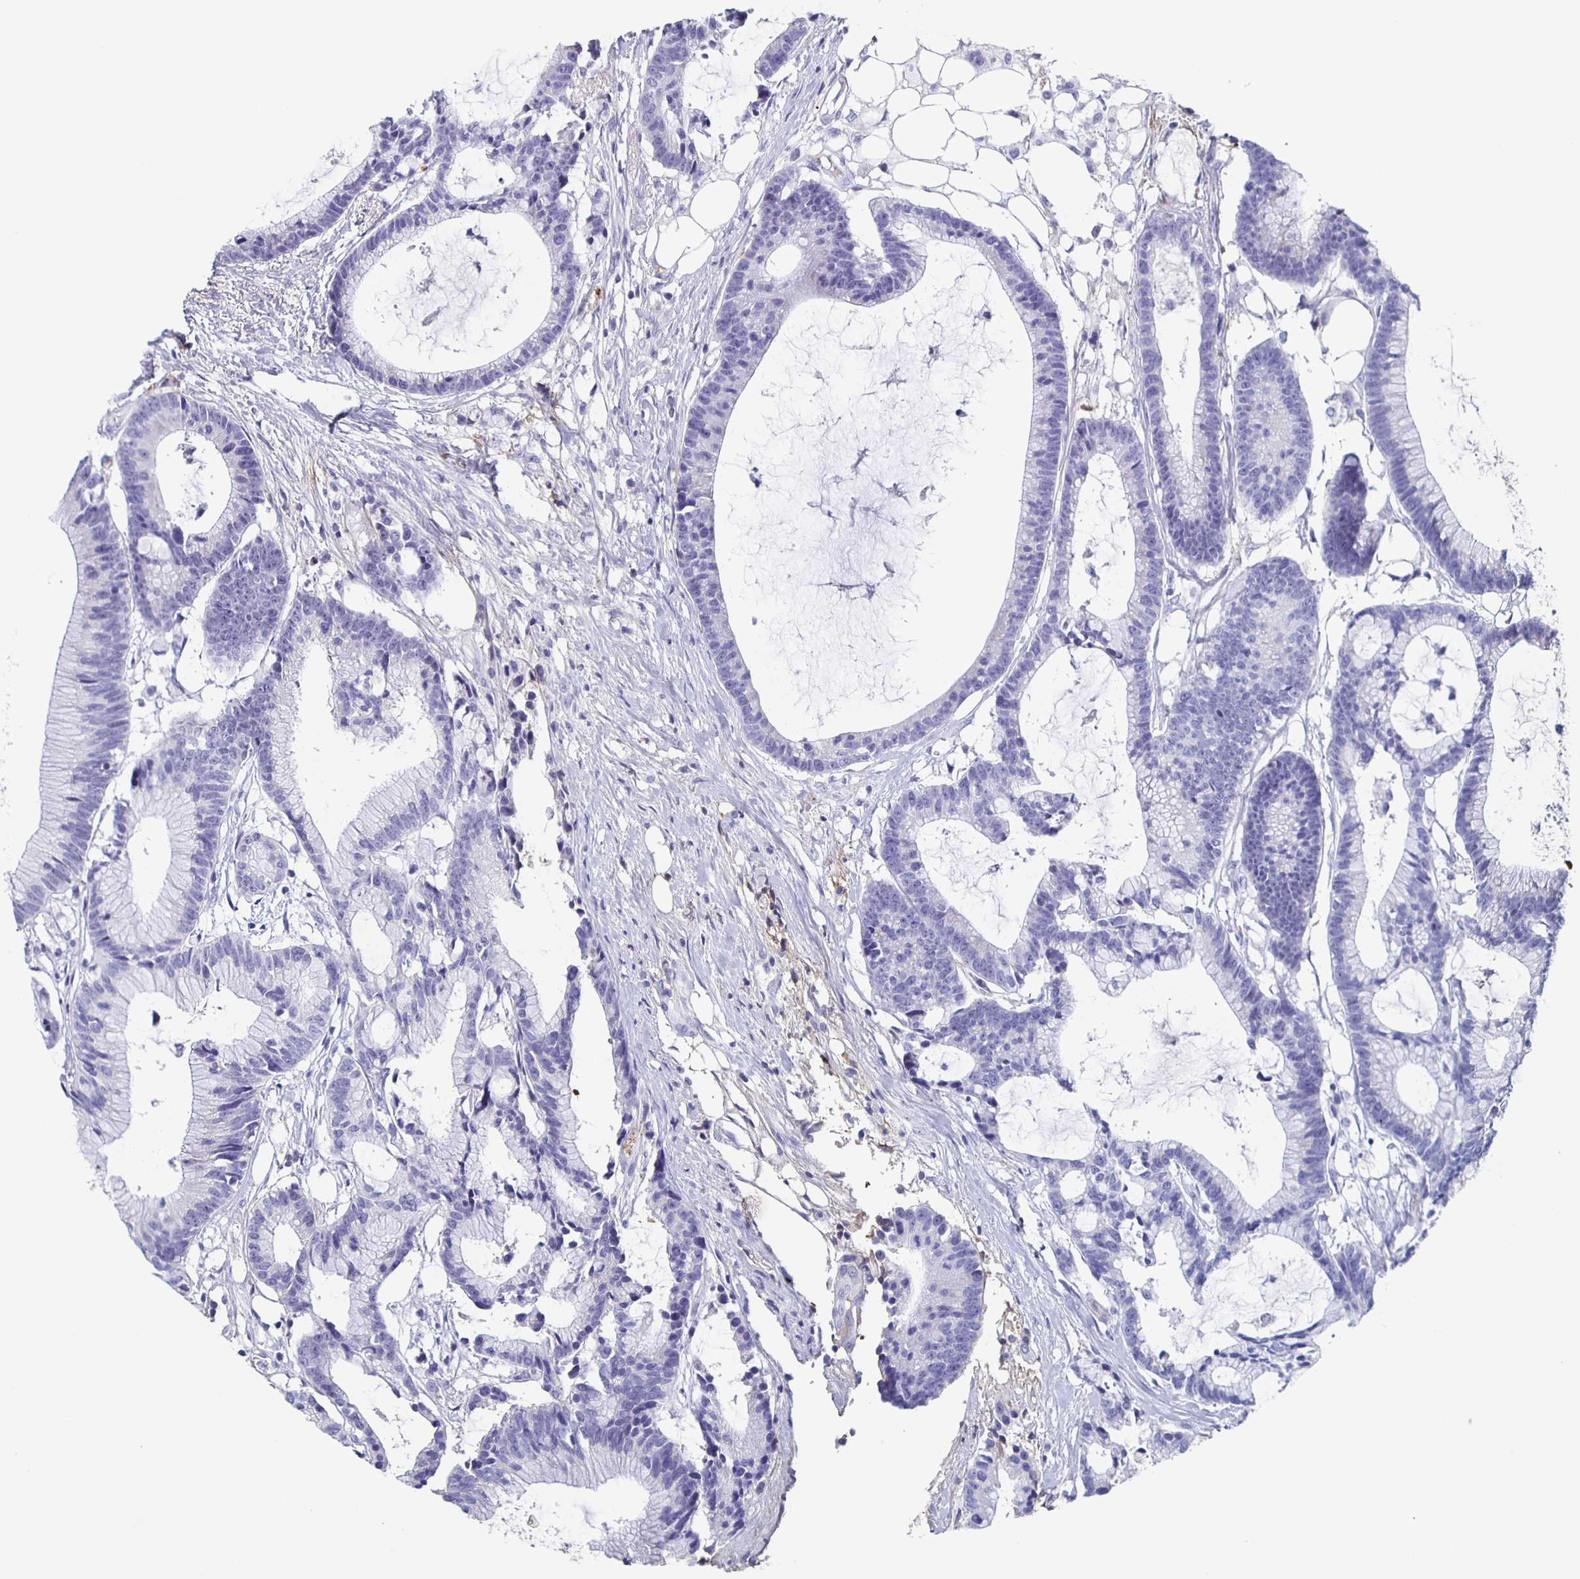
{"staining": {"intensity": "negative", "quantity": "none", "location": "none"}, "tissue": "colorectal cancer", "cell_type": "Tumor cells", "image_type": "cancer", "snomed": [{"axis": "morphology", "description": "Adenocarcinoma, NOS"}, {"axis": "topography", "description": "Colon"}], "caption": "Tumor cells show no significant protein positivity in adenocarcinoma (colorectal).", "gene": "FGA", "patient": {"sex": "female", "age": 78}}